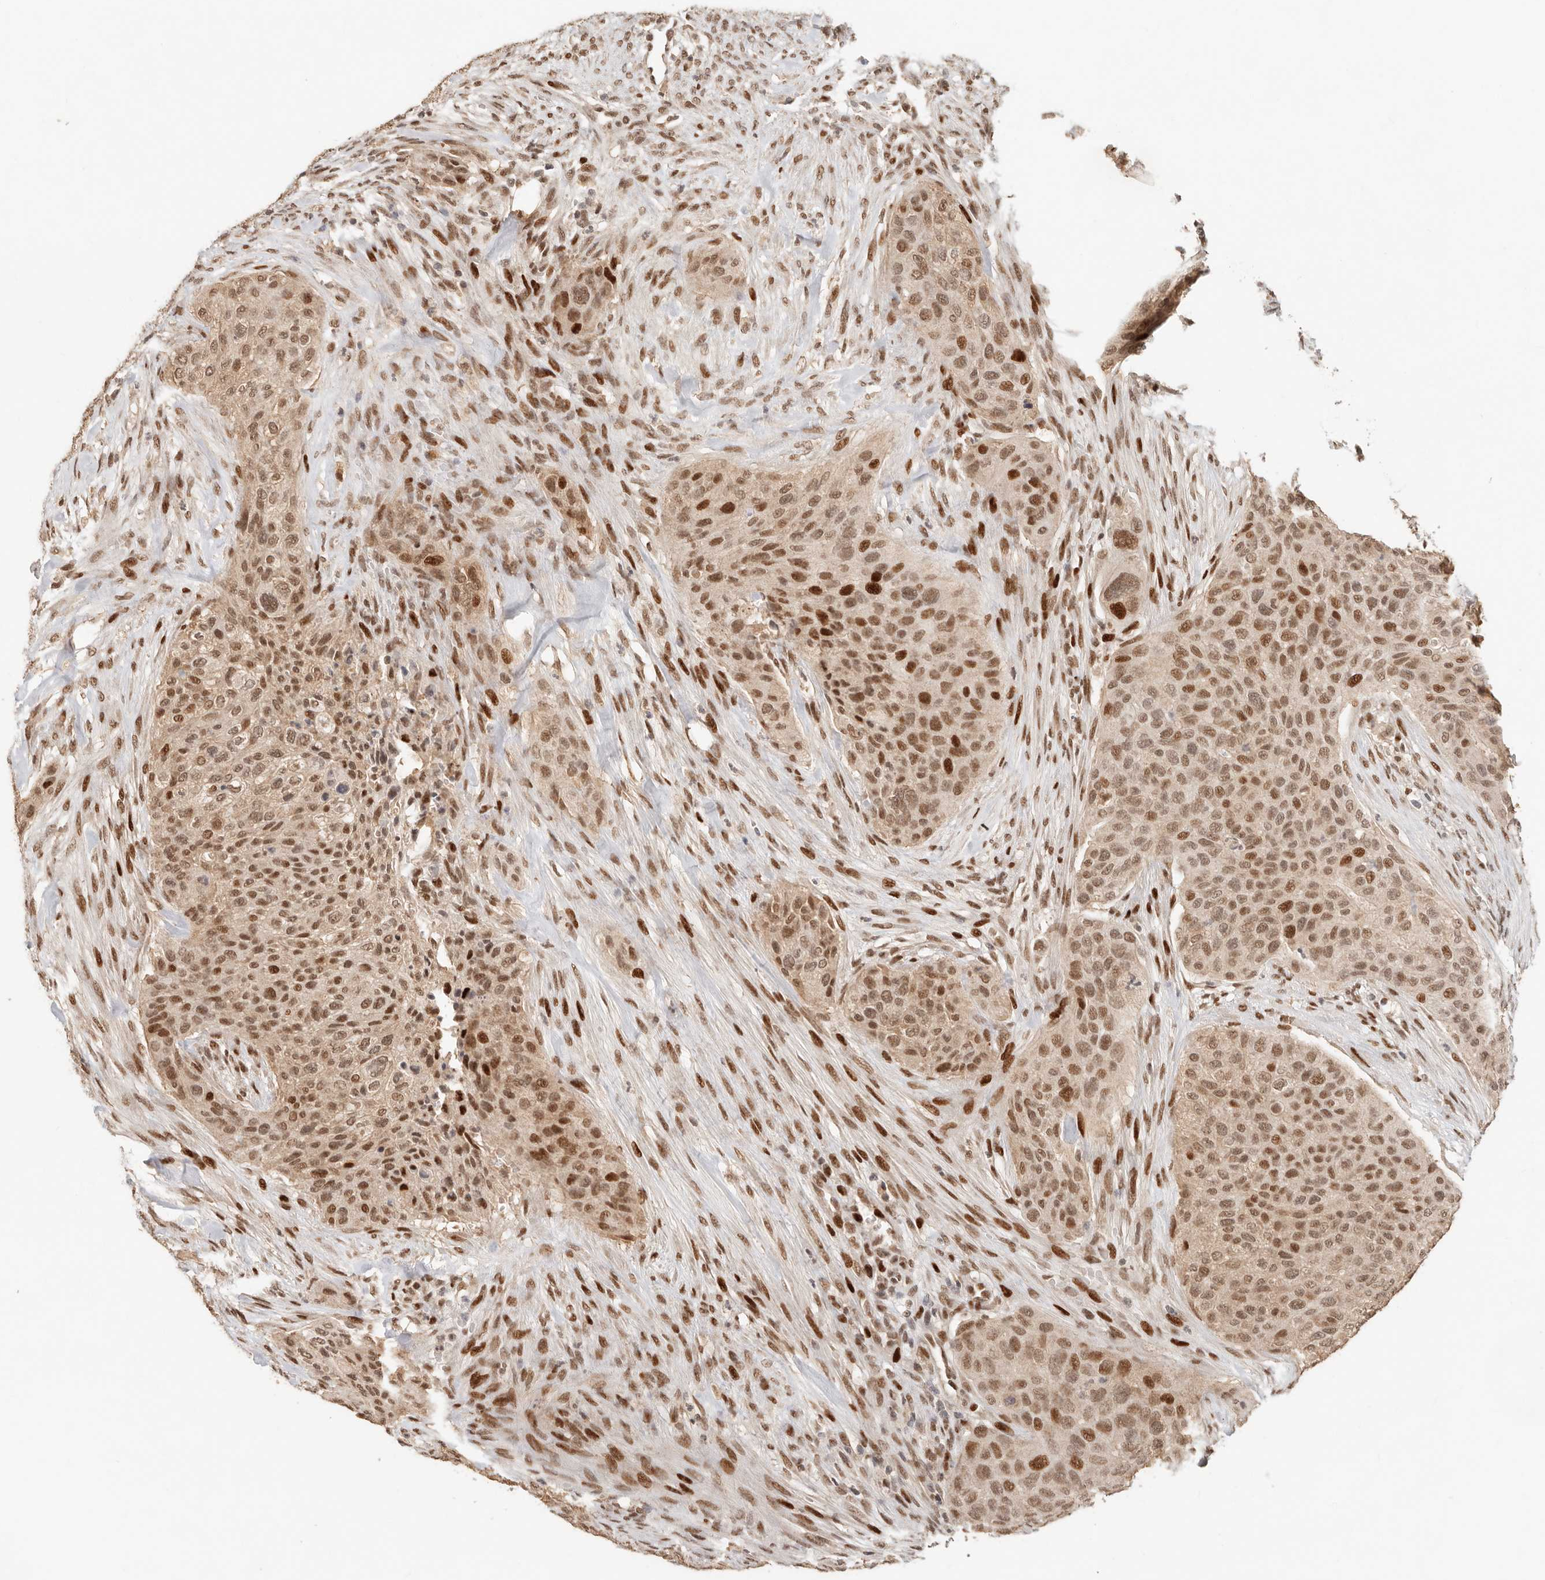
{"staining": {"intensity": "moderate", "quantity": ">75%", "location": "nuclear"}, "tissue": "urothelial cancer", "cell_type": "Tumor cells", "image_type": "cancer", "snomed": [{"axis": "morphology", "description": "Urothelial carcinoma, High grade"}, {"axis": "topography", "description": "Urinary bladder"}], "caption": "Urothelial carcinoma (high-grade) tissue demonstrates moderate nuclear expression in approximately >75% of tumor cells", "gene": "NPAS2", "patient": {"sex": "male", "age": 35}}